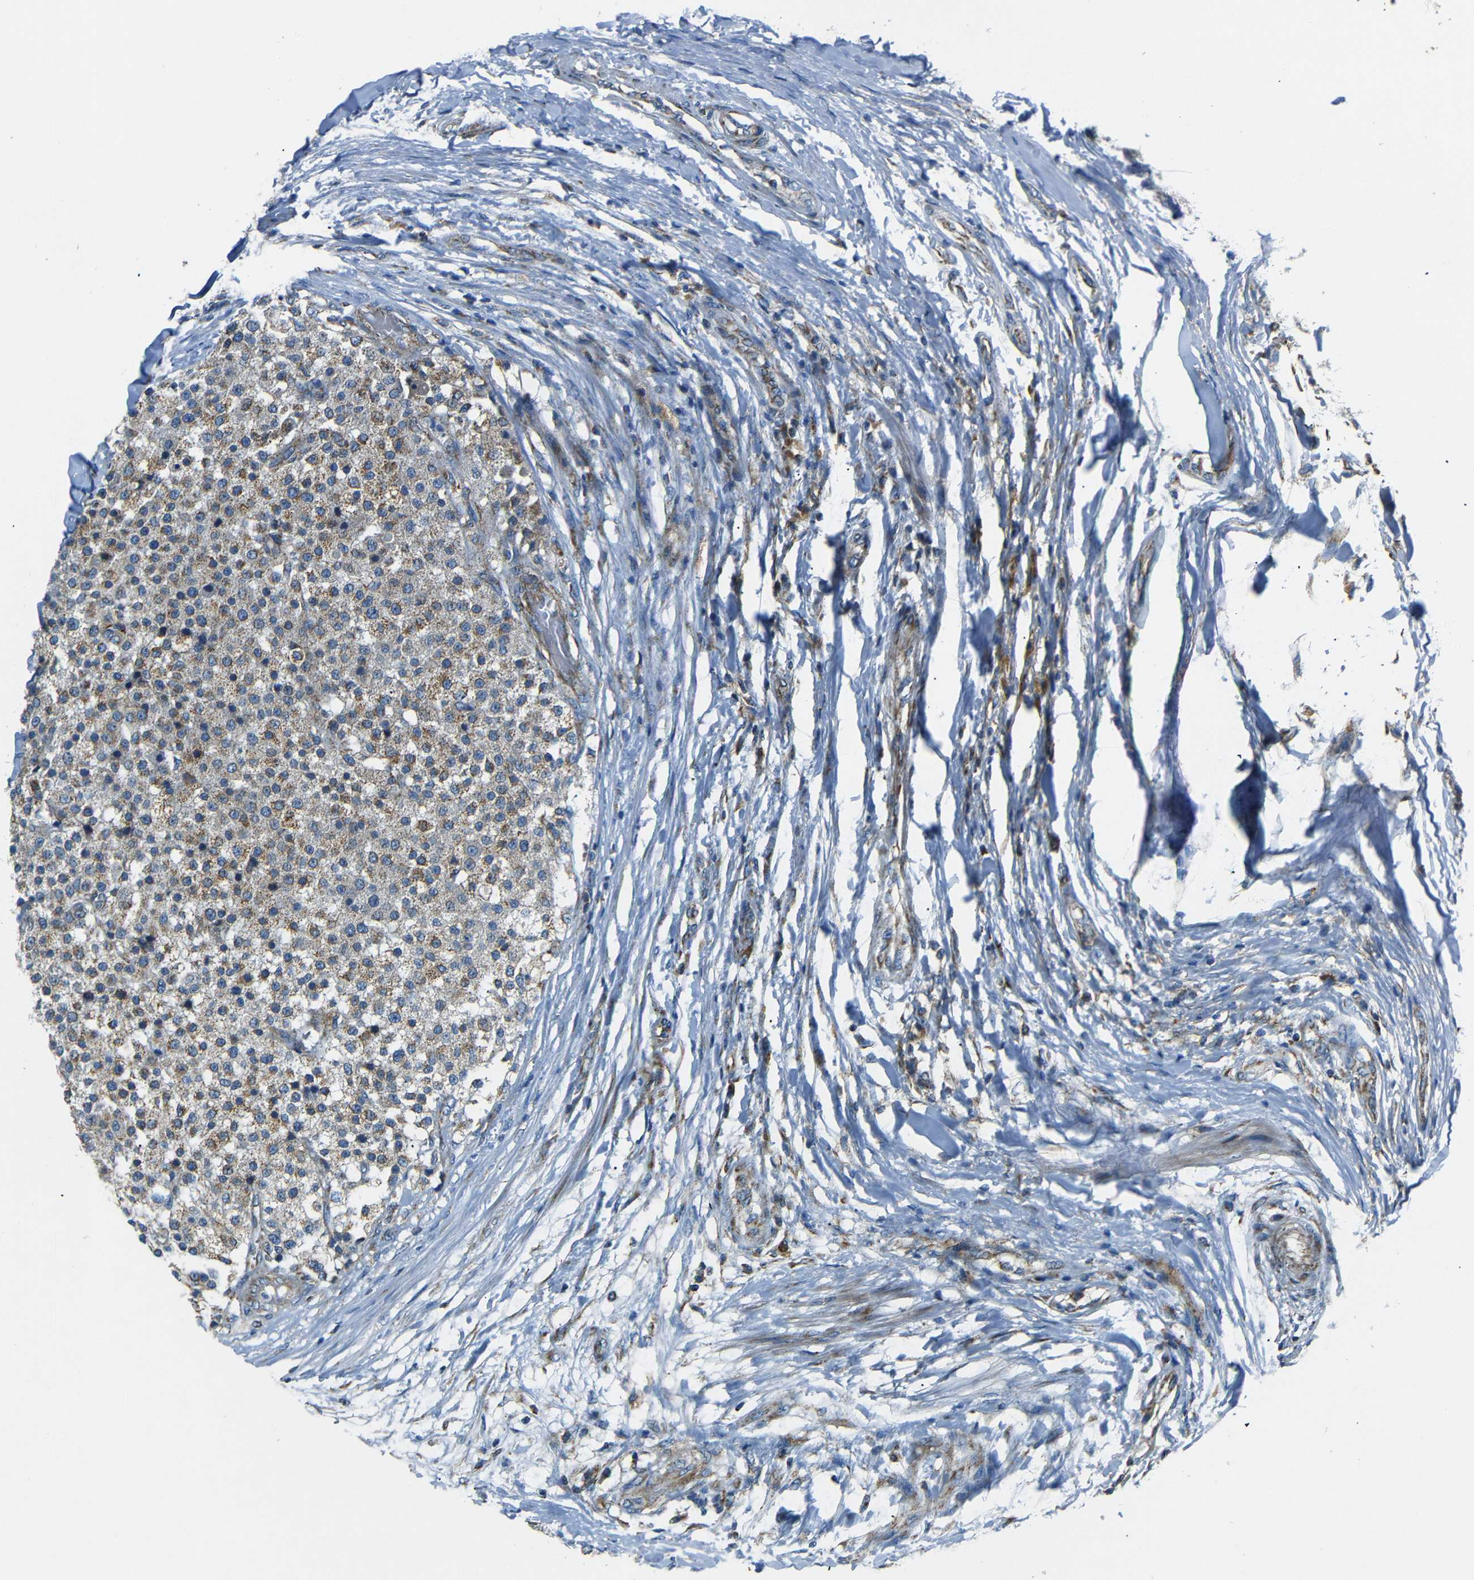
{"staining": {"intensity": "moderate", "quantity": "<25%", "location": "cytoplasmic/membranous"}, "tissue": "testis cancer", "cell_type": "Tumor cells", "image_type": "cancer", "snomed": [{"axis": "morphology", "description": "Seminoma, NOS"}, {"axis": "topography", "description": "Testis"}], "caption": "Immunohistochemistry of testis seminoma demonstrates low levels of moderate cytoplasmic/membranous staining in approximately <25% of tumor cells.", "gene": "NETO2", "patient": {"sex": "male", "age": 59}}